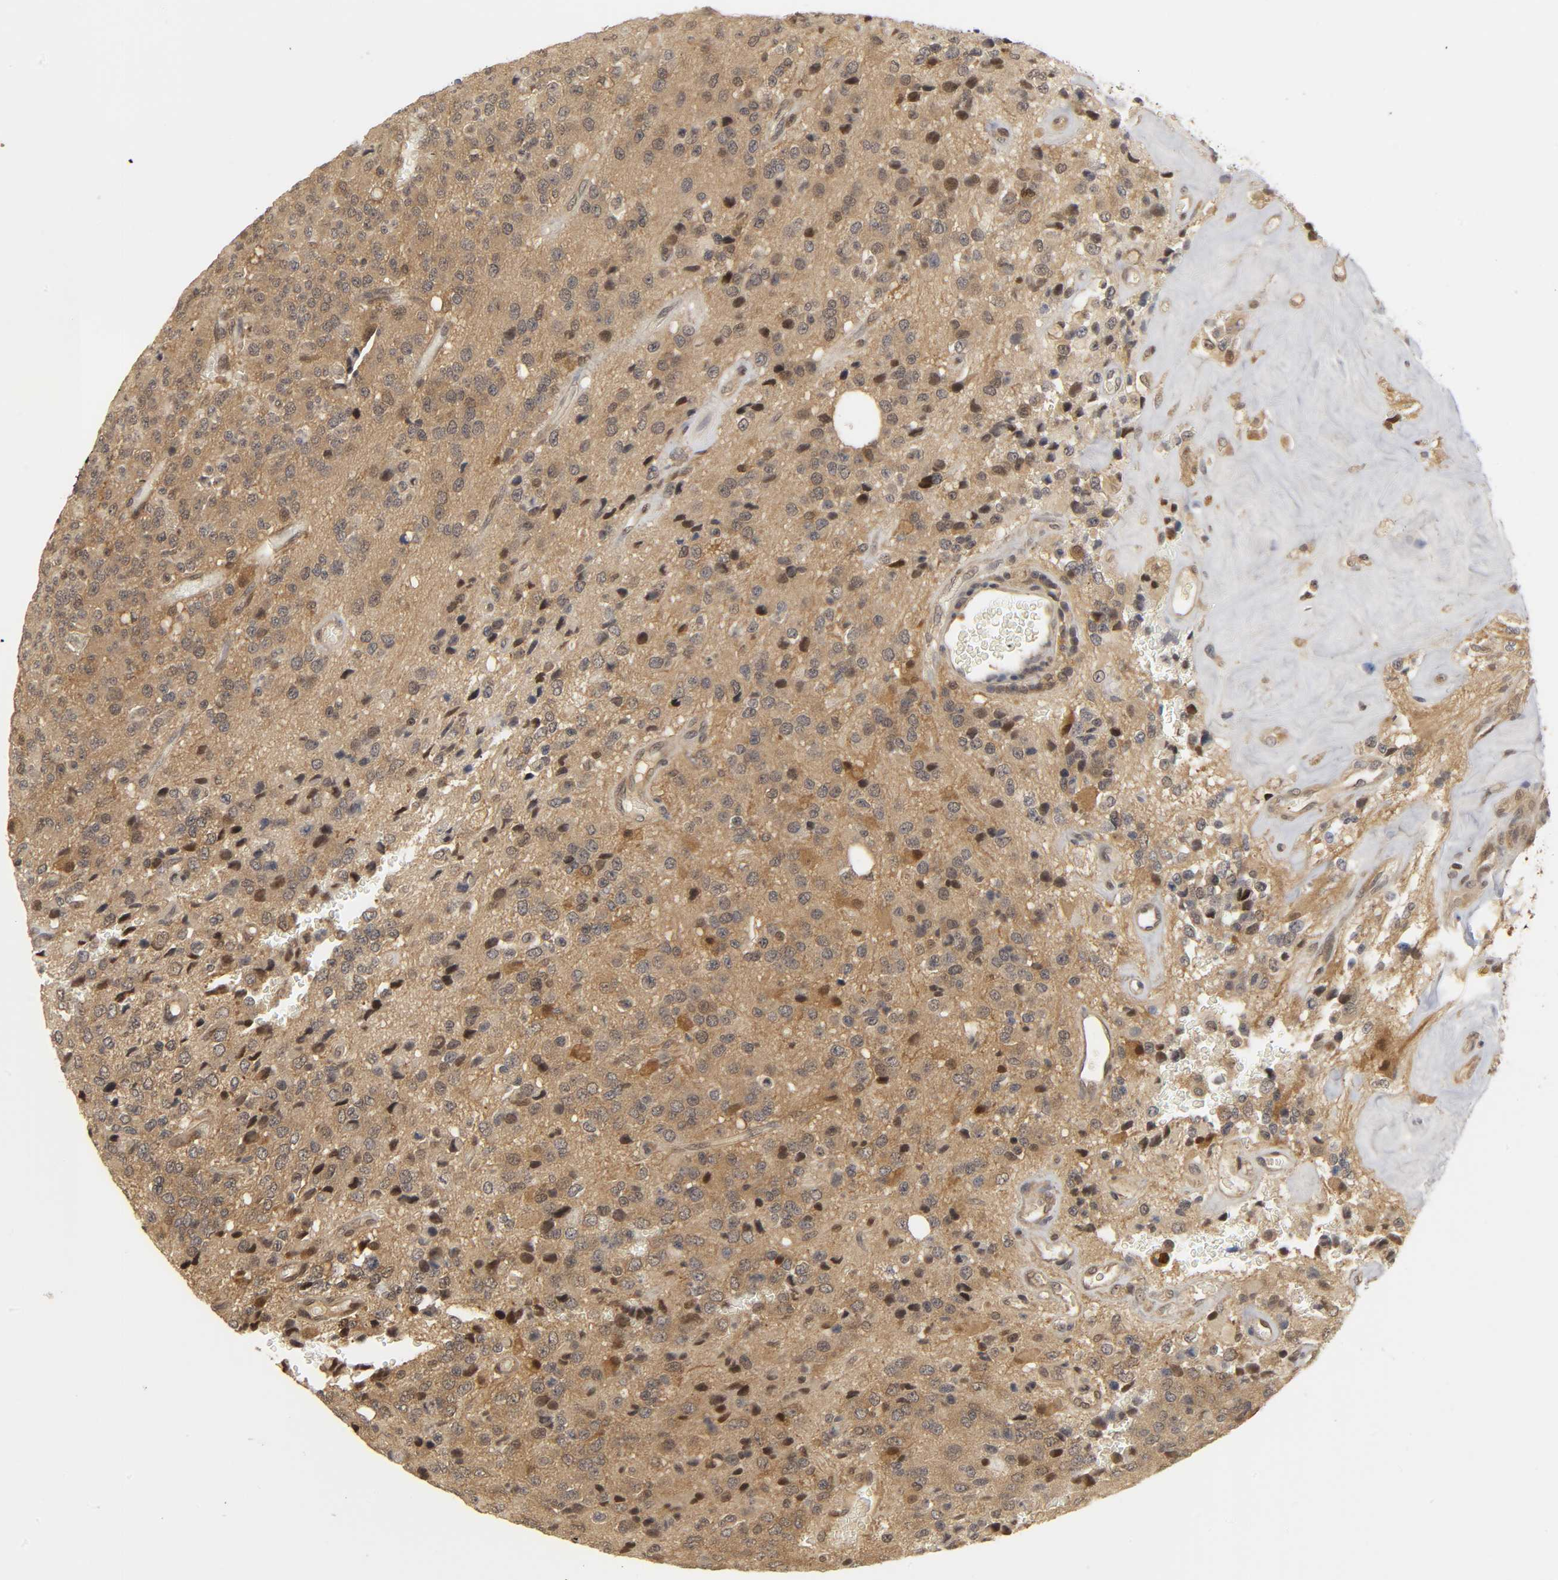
{"staining": {"intensity": "moderate", "quantity": ">75%", "location": "cytoplasmic/membranous,nuclear"}, "tissue": "glioma", "cell_type": "Tumor cells", "image_type": "cancer", "snomed": [{"axis": "morphology", "description": "Glioma, malignant, High grade"}, {"axis": "topography", "description": "pancreas cauda"}], "caption": "Protein staining demonstrates moderate cytoplasmic/membranous and nuclear positivity in approximately >75% of tumor cells in glioma.", "gene": "PARK7", "patient": {"sex": "male", "age": 60}}